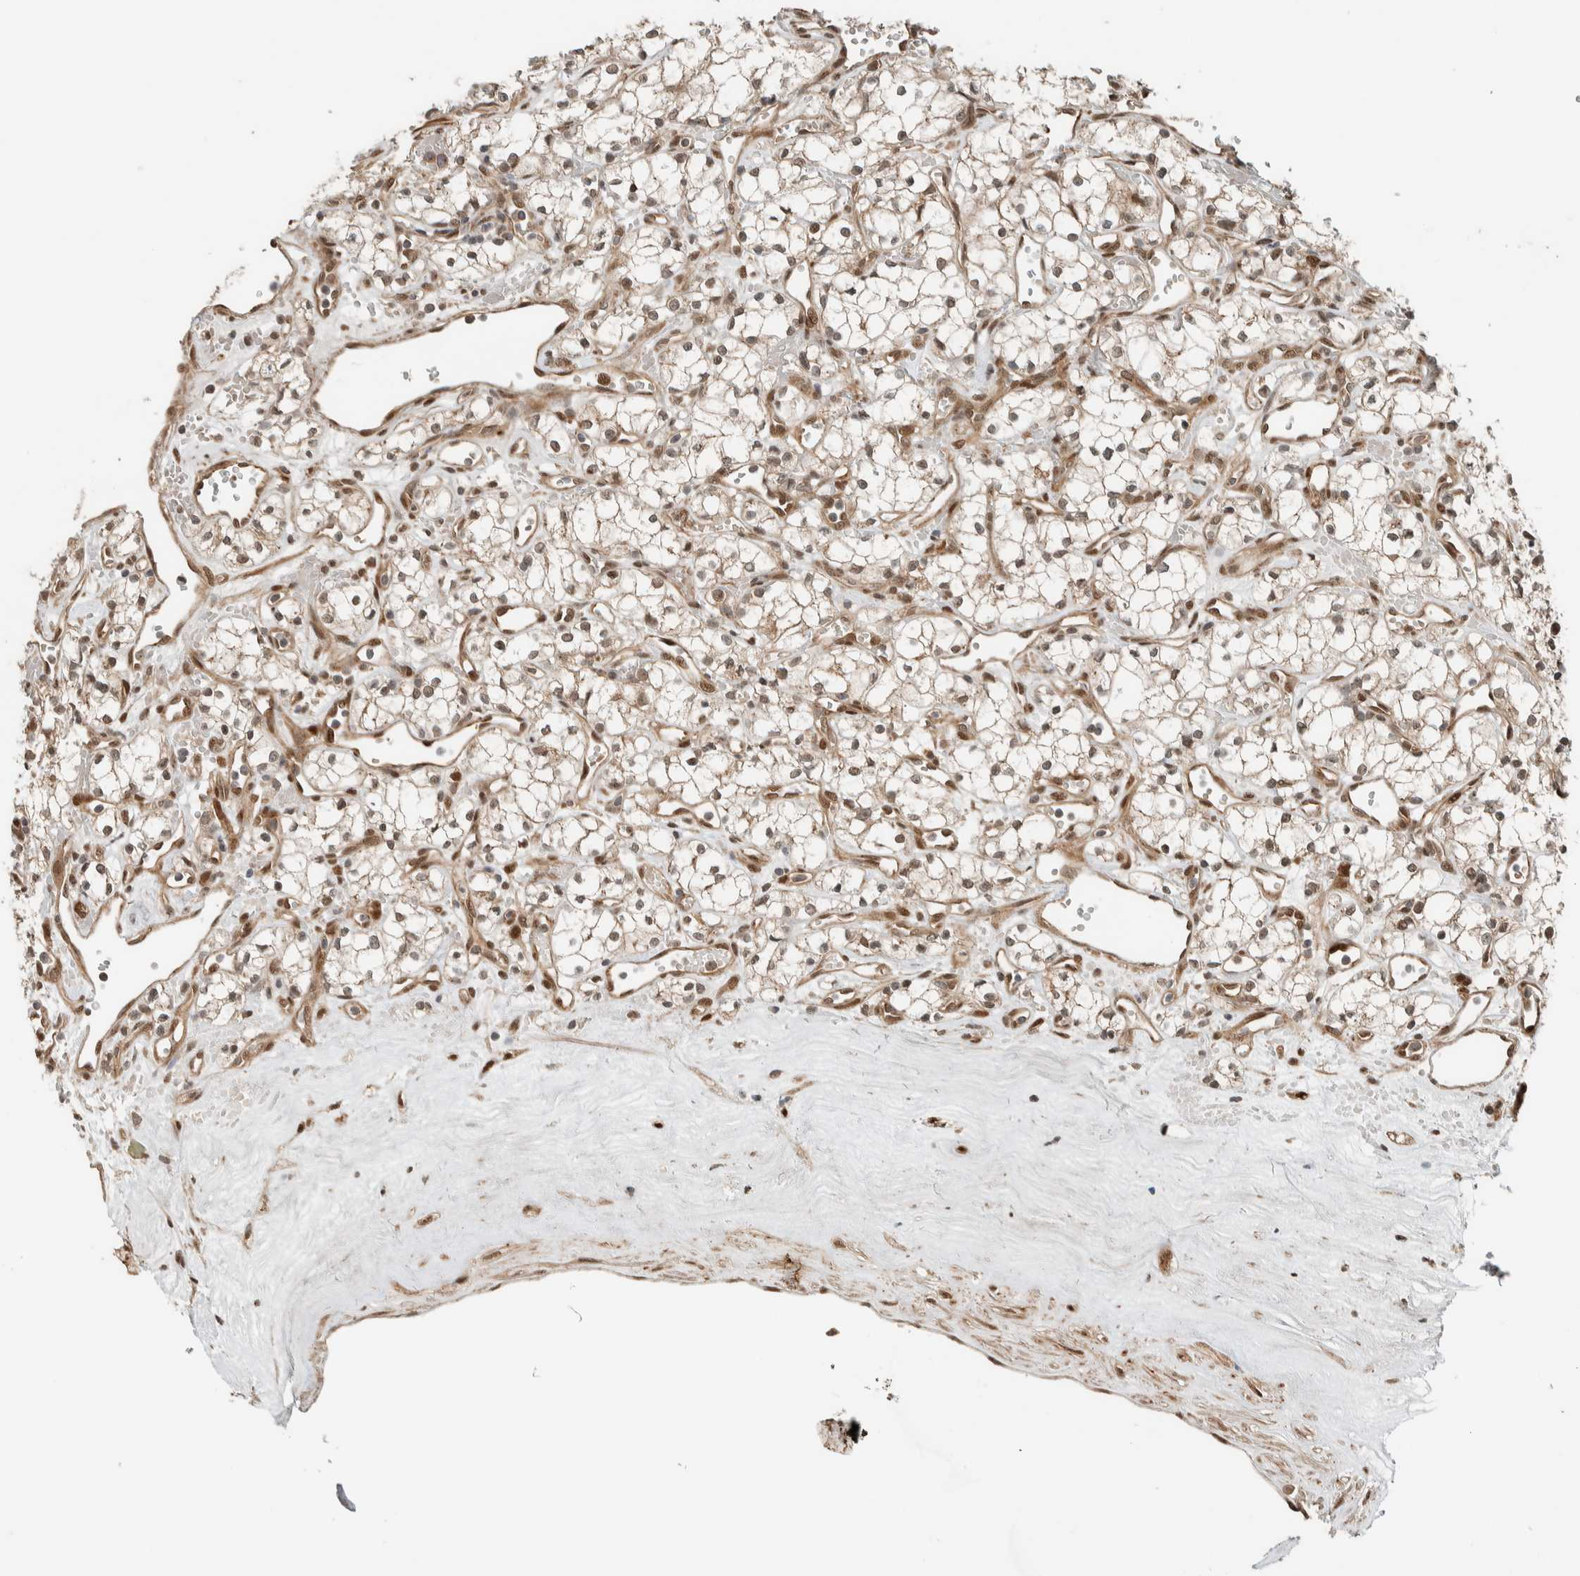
{"staining": {"intensity": "weak", "quantity": ">75%", "location": "nuclear"}, "tissue": "renal cancer", "cell_type": "Tumor cells", "image_type": "cancer", "snomed": [{"axis": "morphology", "description": "Adenocarcinoma, NOS"}, {"axis": "topography", "description": "Kidney"}], "caption": "A high-resolution image shows immunohistochemistry (IHC) staining of renal cancer (adenocarcinoma), which demonstrates weak nuclear staining in approximately >75% of tumor cells. The protein of interest is shown in brown color, while the nuclei are stained blue.", "gene": "STXBP4", "patient": {"sex": "male", "age": 59}}